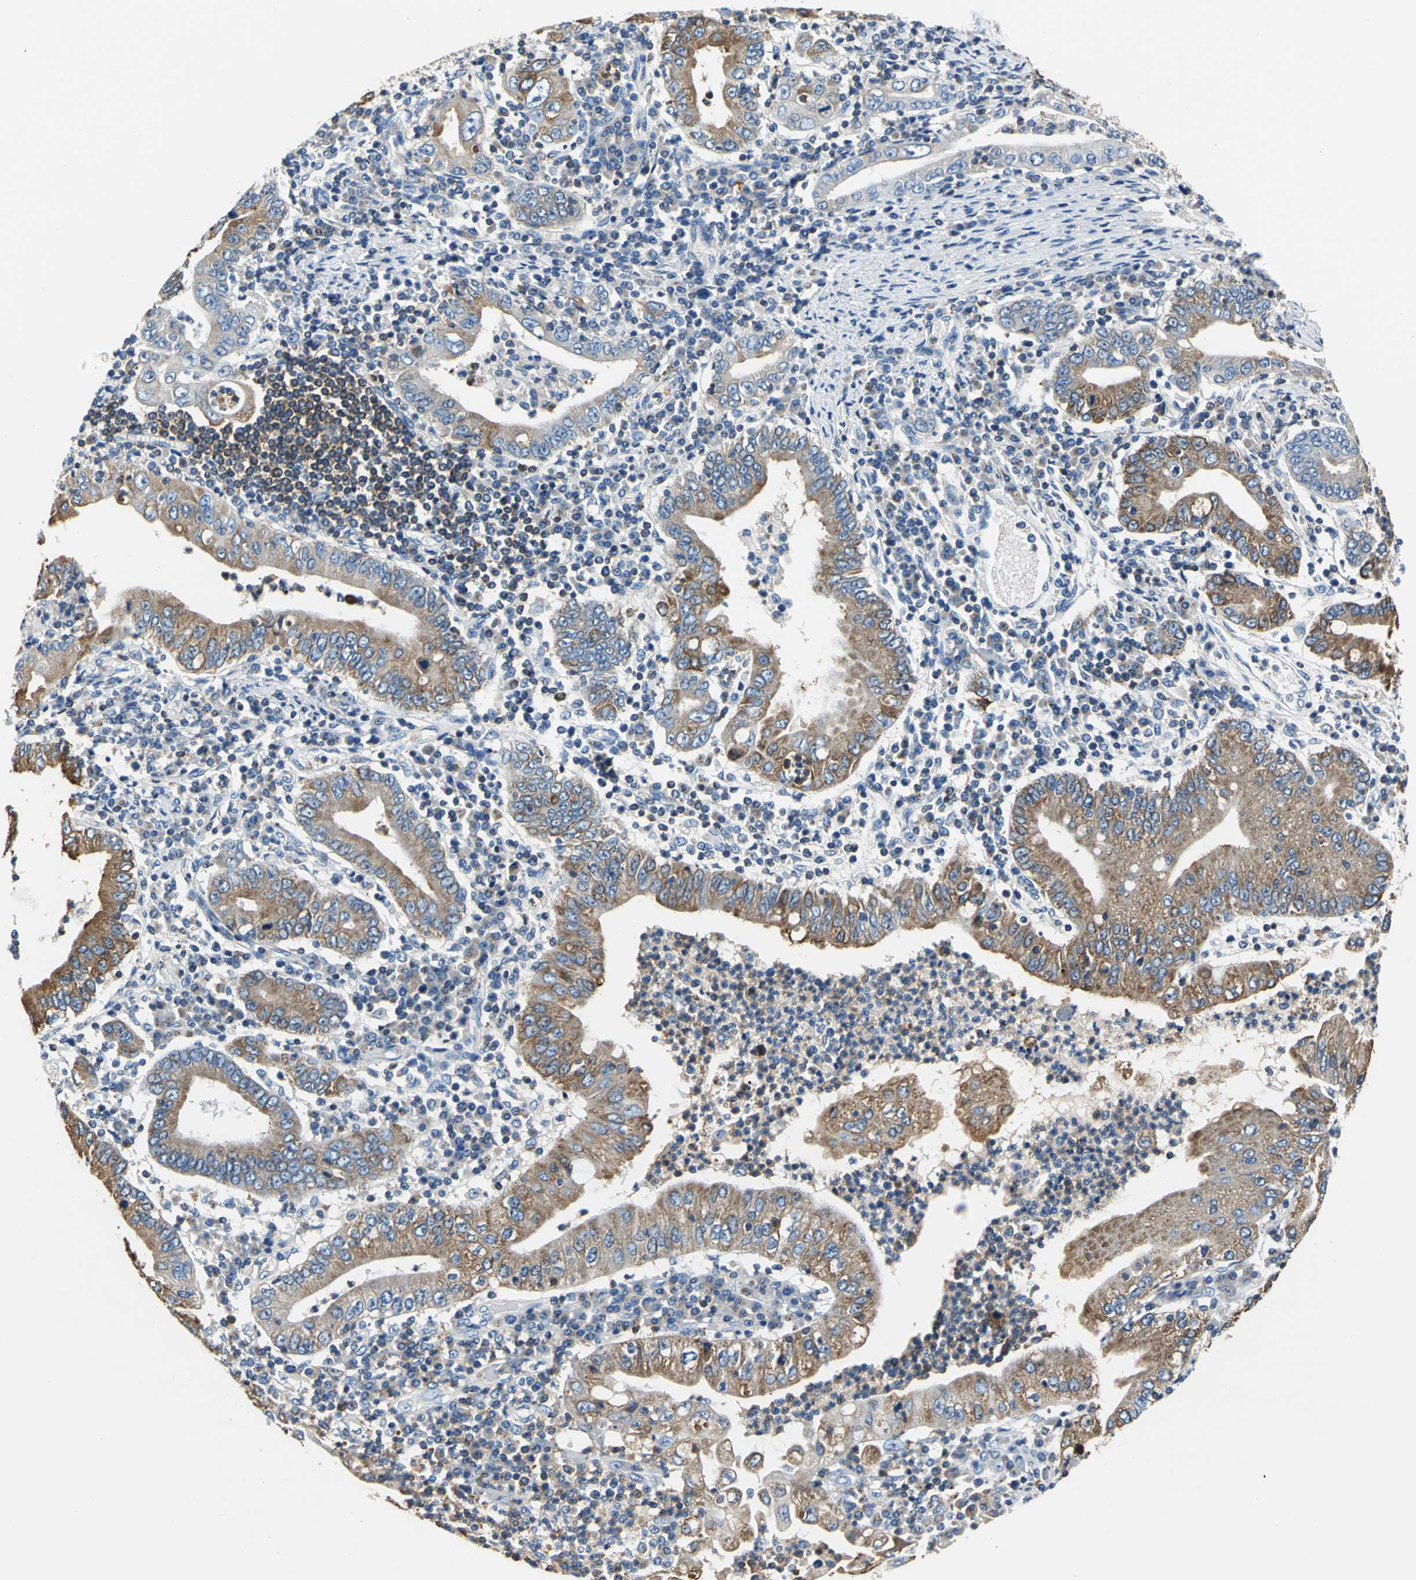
{"staining": {"intensity": "strong", "quantity": ">75%", "location": "cytoplasmic/membranous"}, "tissue": "stomach cancer", "cell_type": "Tumor cells", "image_type": "cancer", "snomed": [{"axis": "morphology", "description": "Normal tissue, NOS"}, {"axis": "morphology", "description": "Adenocarcinoma, NOS"}, {"axis": "topography", "description": "Esophagus"}, {"axis": "topography", "description": "Stomach, upper"}, {"axis": "topography", "description": "Peripheral nerve tissue"}], "caption": "This histopathology image reveals stomach adenocarcinoma stained with immunohistochemistry to label a protein in brown. The cytoplasmic/membranous of tumor cells show strong positivity for the protein. Nuclei are counter-stained blue.", "gene": "SEPTIN6", "patient": {"sex": "male", "age": 62}}